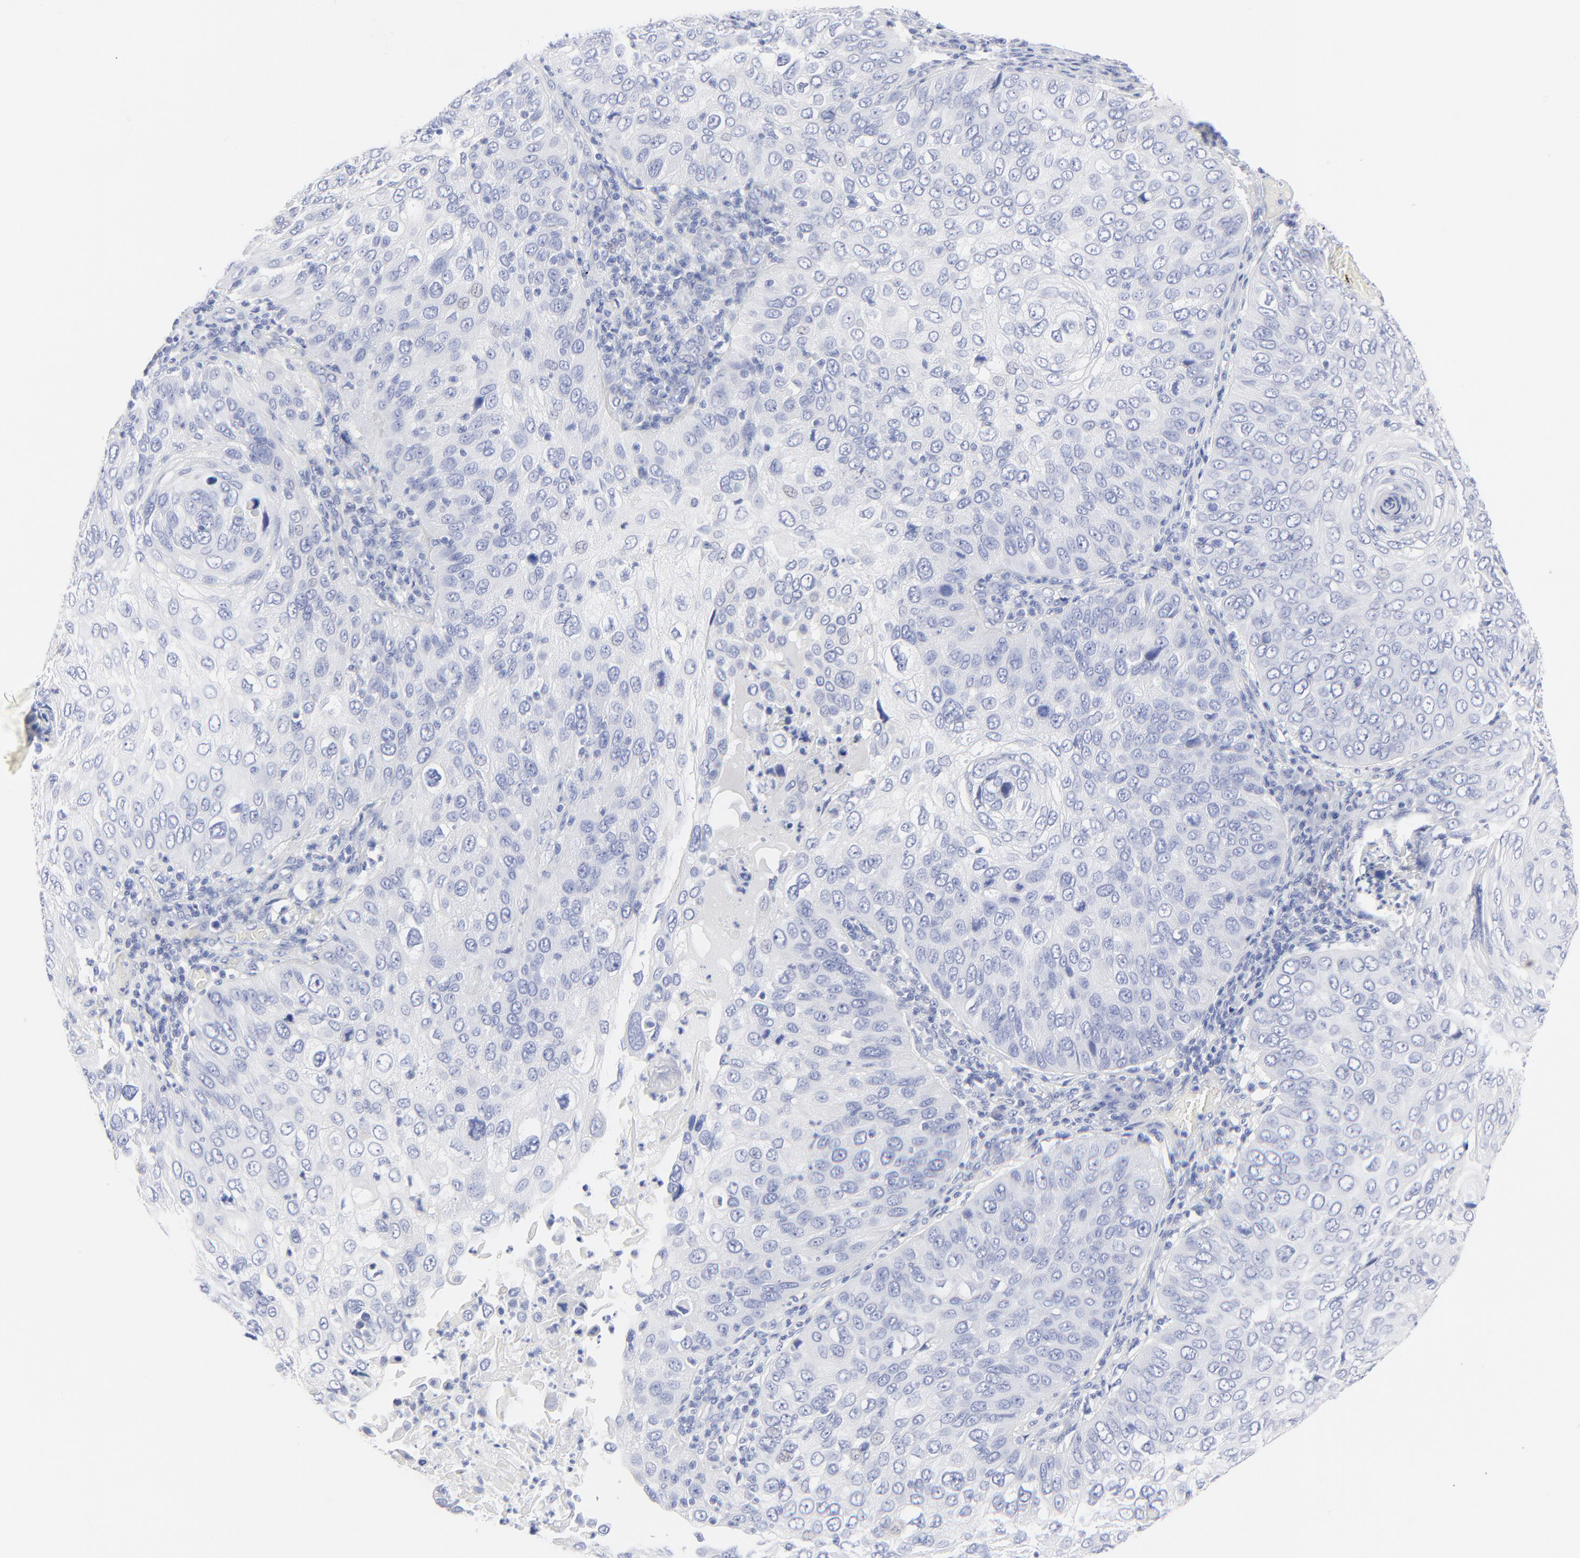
{"staining": {"intensity": "negative", "quantity": "none", "location": "none"}, "tissue": "skin cancer", "cell_type": "Tumor cells", "image_type": "cancer", "snomed": [{"axis": "morphology", "description": "Squamous cell carcinoma, NOS"}, {"axis": "topography", "description": "Skin"}], "caption": "Tumor cells show no significant positivity in skin squamous cell carcinoma. The staining is performed using DAB brown chromogen with nuclei counter-stained in using hematoxylin.", "gene": "PSD3", "patient": {"sex": "male", "age": 87}}